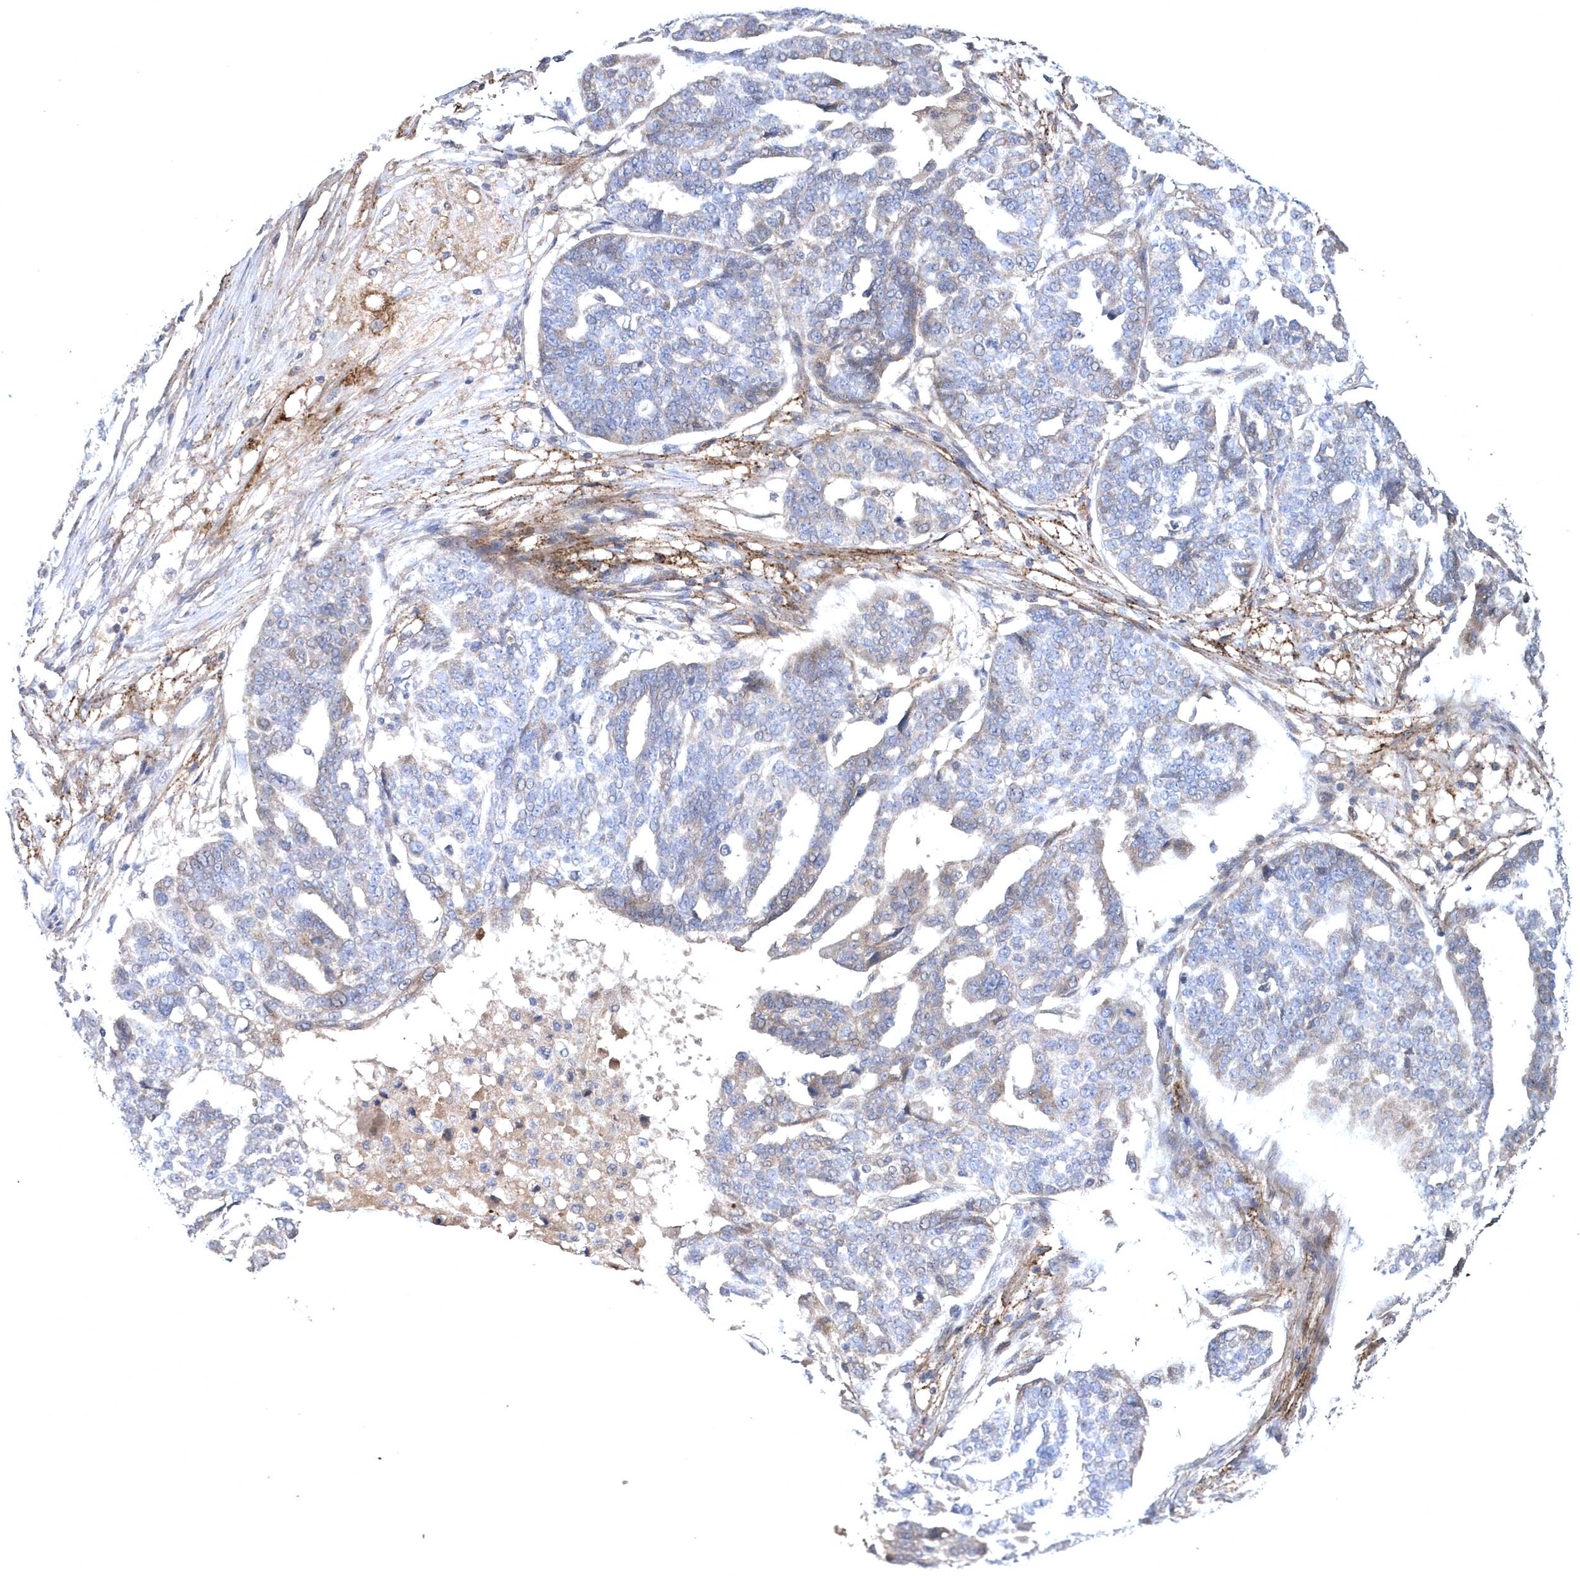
{"staining": {"intensity": "weak", "quantity": "<25%", "location": "cytoplasmic/membranous"}, "tissue": "ovarian cancer", "cell_type": "Tumor cells", "image_type": "cancer", "snomed": [{"axis": "morphology", "description": "Cystadenocarcinoma, serous, NOS"}, {"axis": "topography", "description": "Ovary"}], "caption": "Immunohistochemistry (IHC) of human ovarian cancer exhibits no positivity in tumor cells.", "gene": "HMGCS1", "patient": {"sex": "female", "age": 59}}